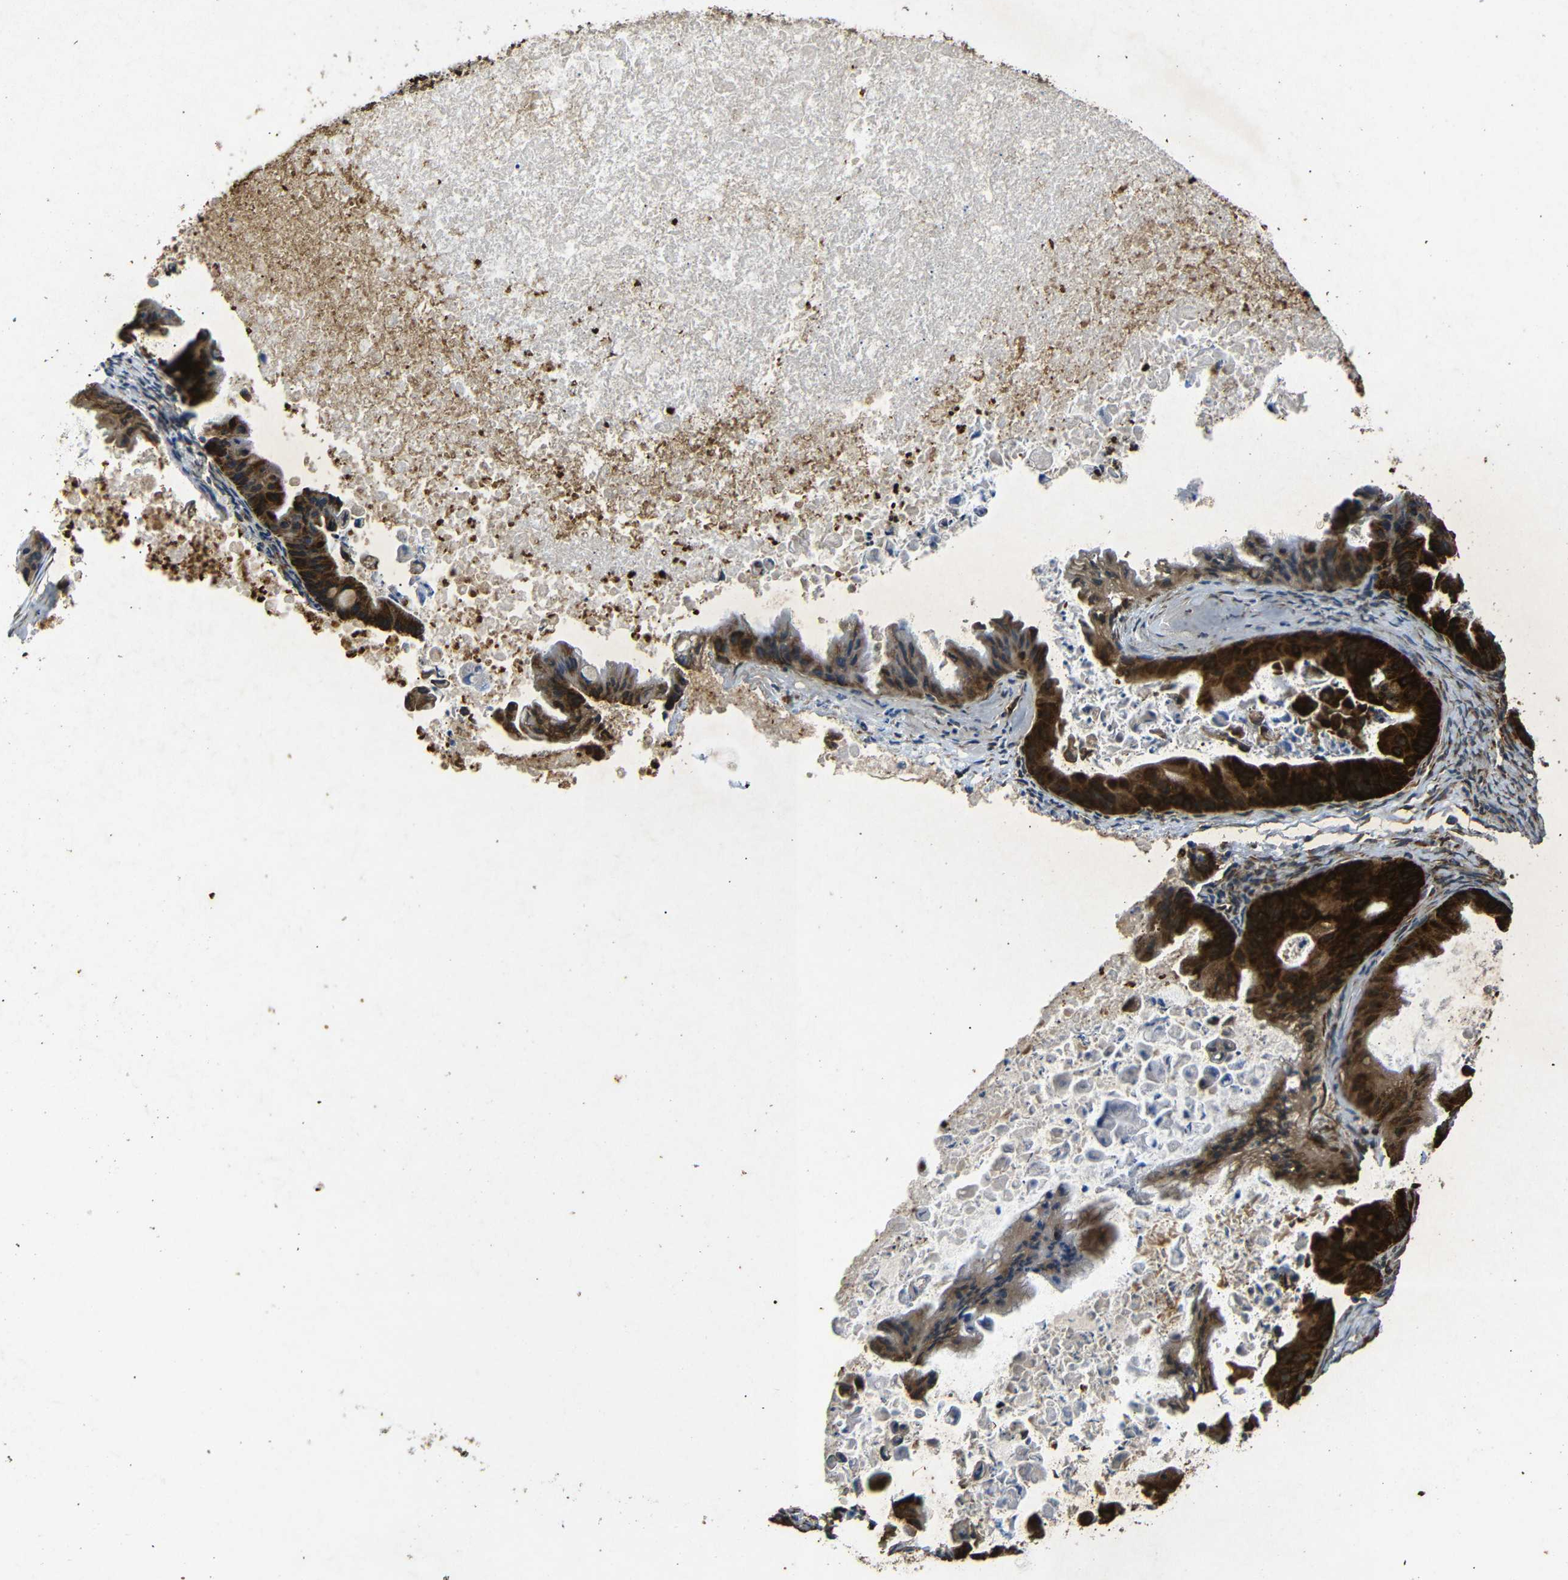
{"staining": {"intensity": "strong", "quantity": ">75%", "location": "cytoplasmic/membranous"}, "tissue": "ovarian cancer", "cell_type": "Tumor cells", "image_type": "cancer", "snomed": [{"axis": "morphology", "description": "Cystadenocarcinoma, mucinous, NOS"}, {"axis": "topography", "description": "Ovary"}], "caption": "Immunohistochemical staining of mucinous cystadenocarcinoma (ovarian) reveals high levels of strong cytoplasmic/membranous expression in approximately >75% of tumor cells.", "gene": "BTF3", "patient": {"sex": "female", "age": 37}}